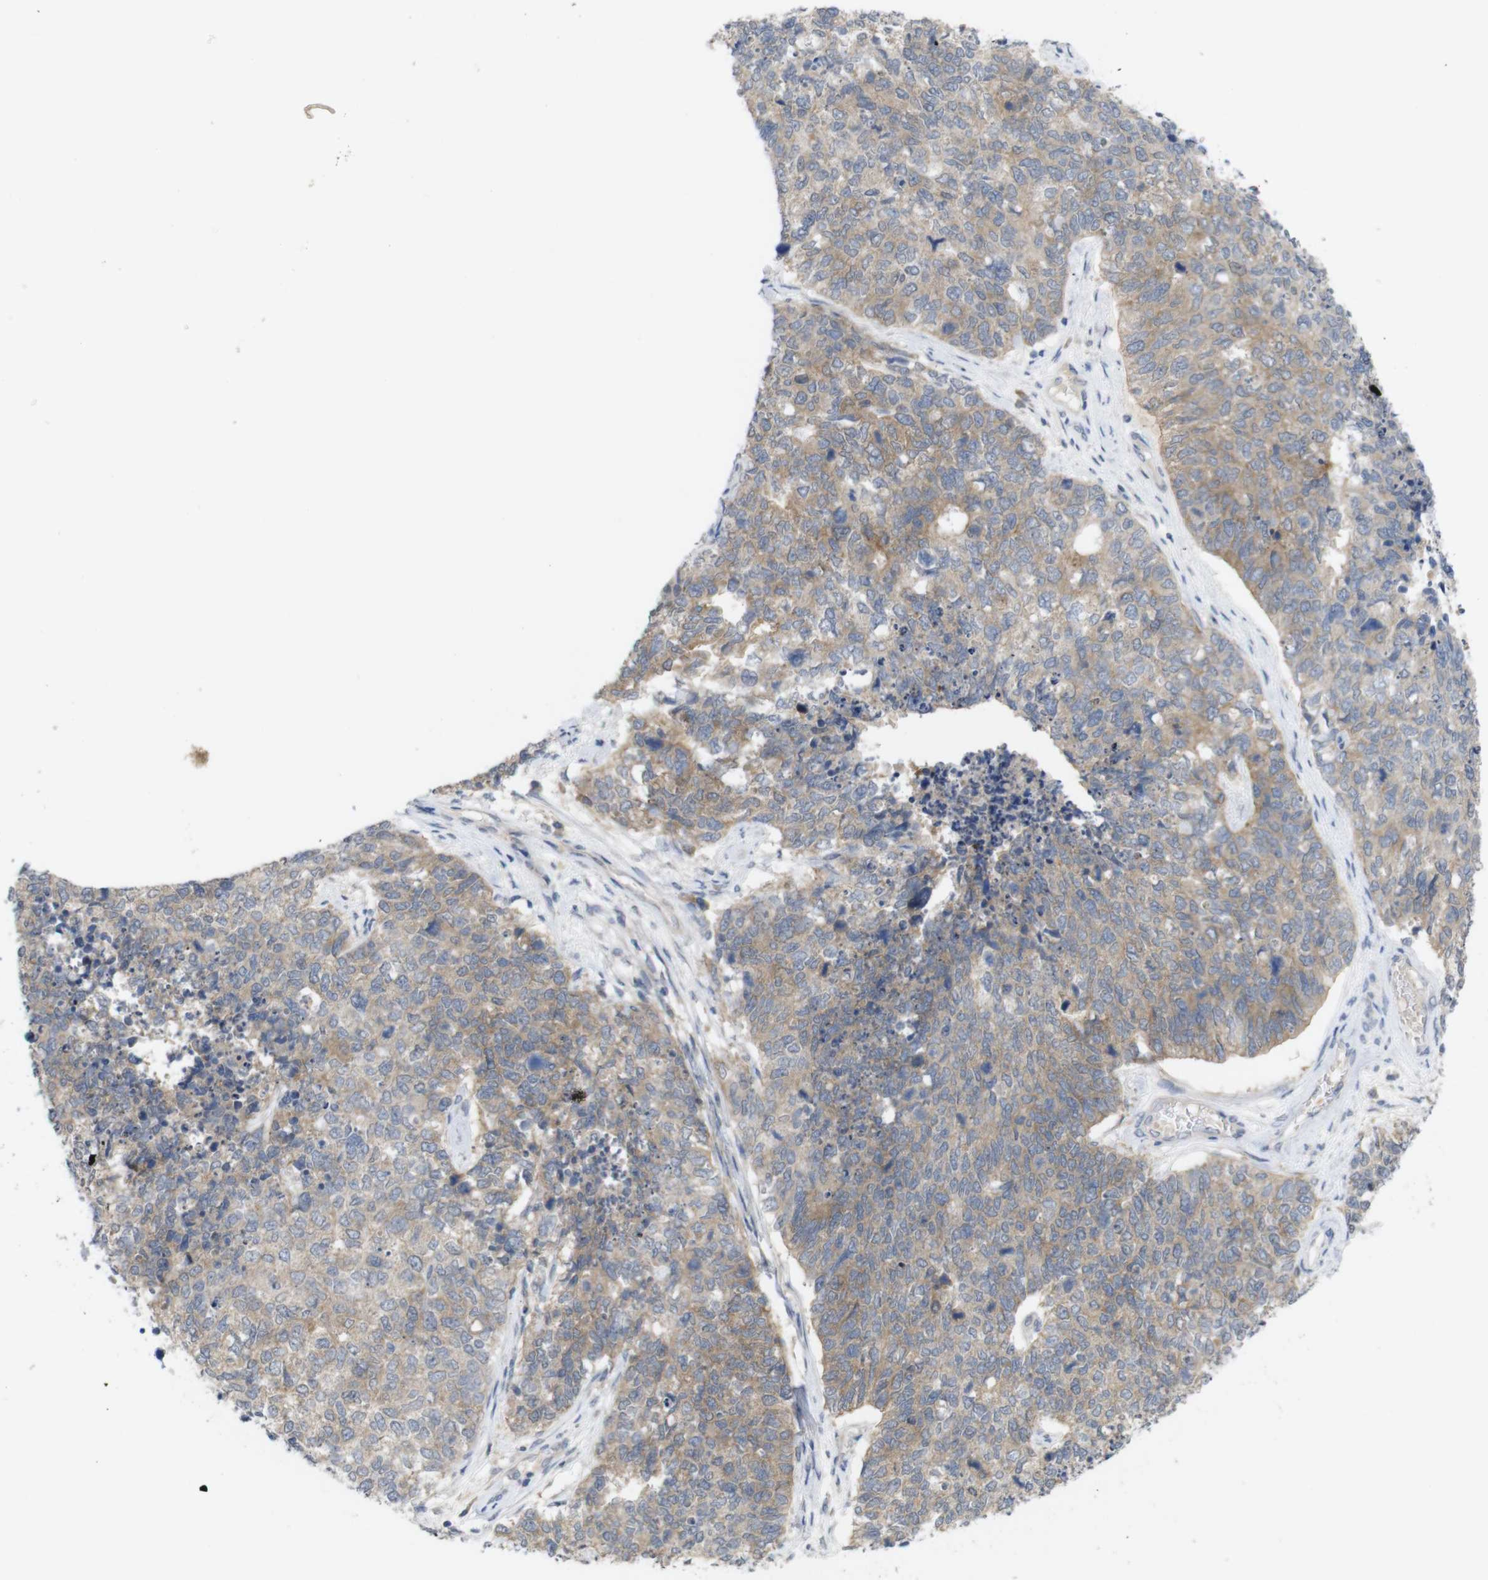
{"staining": {"intensity": "moderate", "quantity": ">75%", "location": "cytoplasmic/membranous"}, "tissue": "cervical cancer", "cell_type": "Tumor cells", "image_type": "cancer", "snomed": [{"axis": "morphology", "description": "Squamous cell carcinoma, NOS"}, {"axis": "topography", "description": "Cervix"}], "caption": "Moderate cytoplasmic/membranous protein positivity is present in about >75% of tumor cells in squamous cell carcinoma (cervical). (Stains: DAB in brown, nuclei in blue, Microscopy: brightfield microscopy at high magnification).", "gene": "BCAR3", "patient": {"sex": "female", "age": 63}}